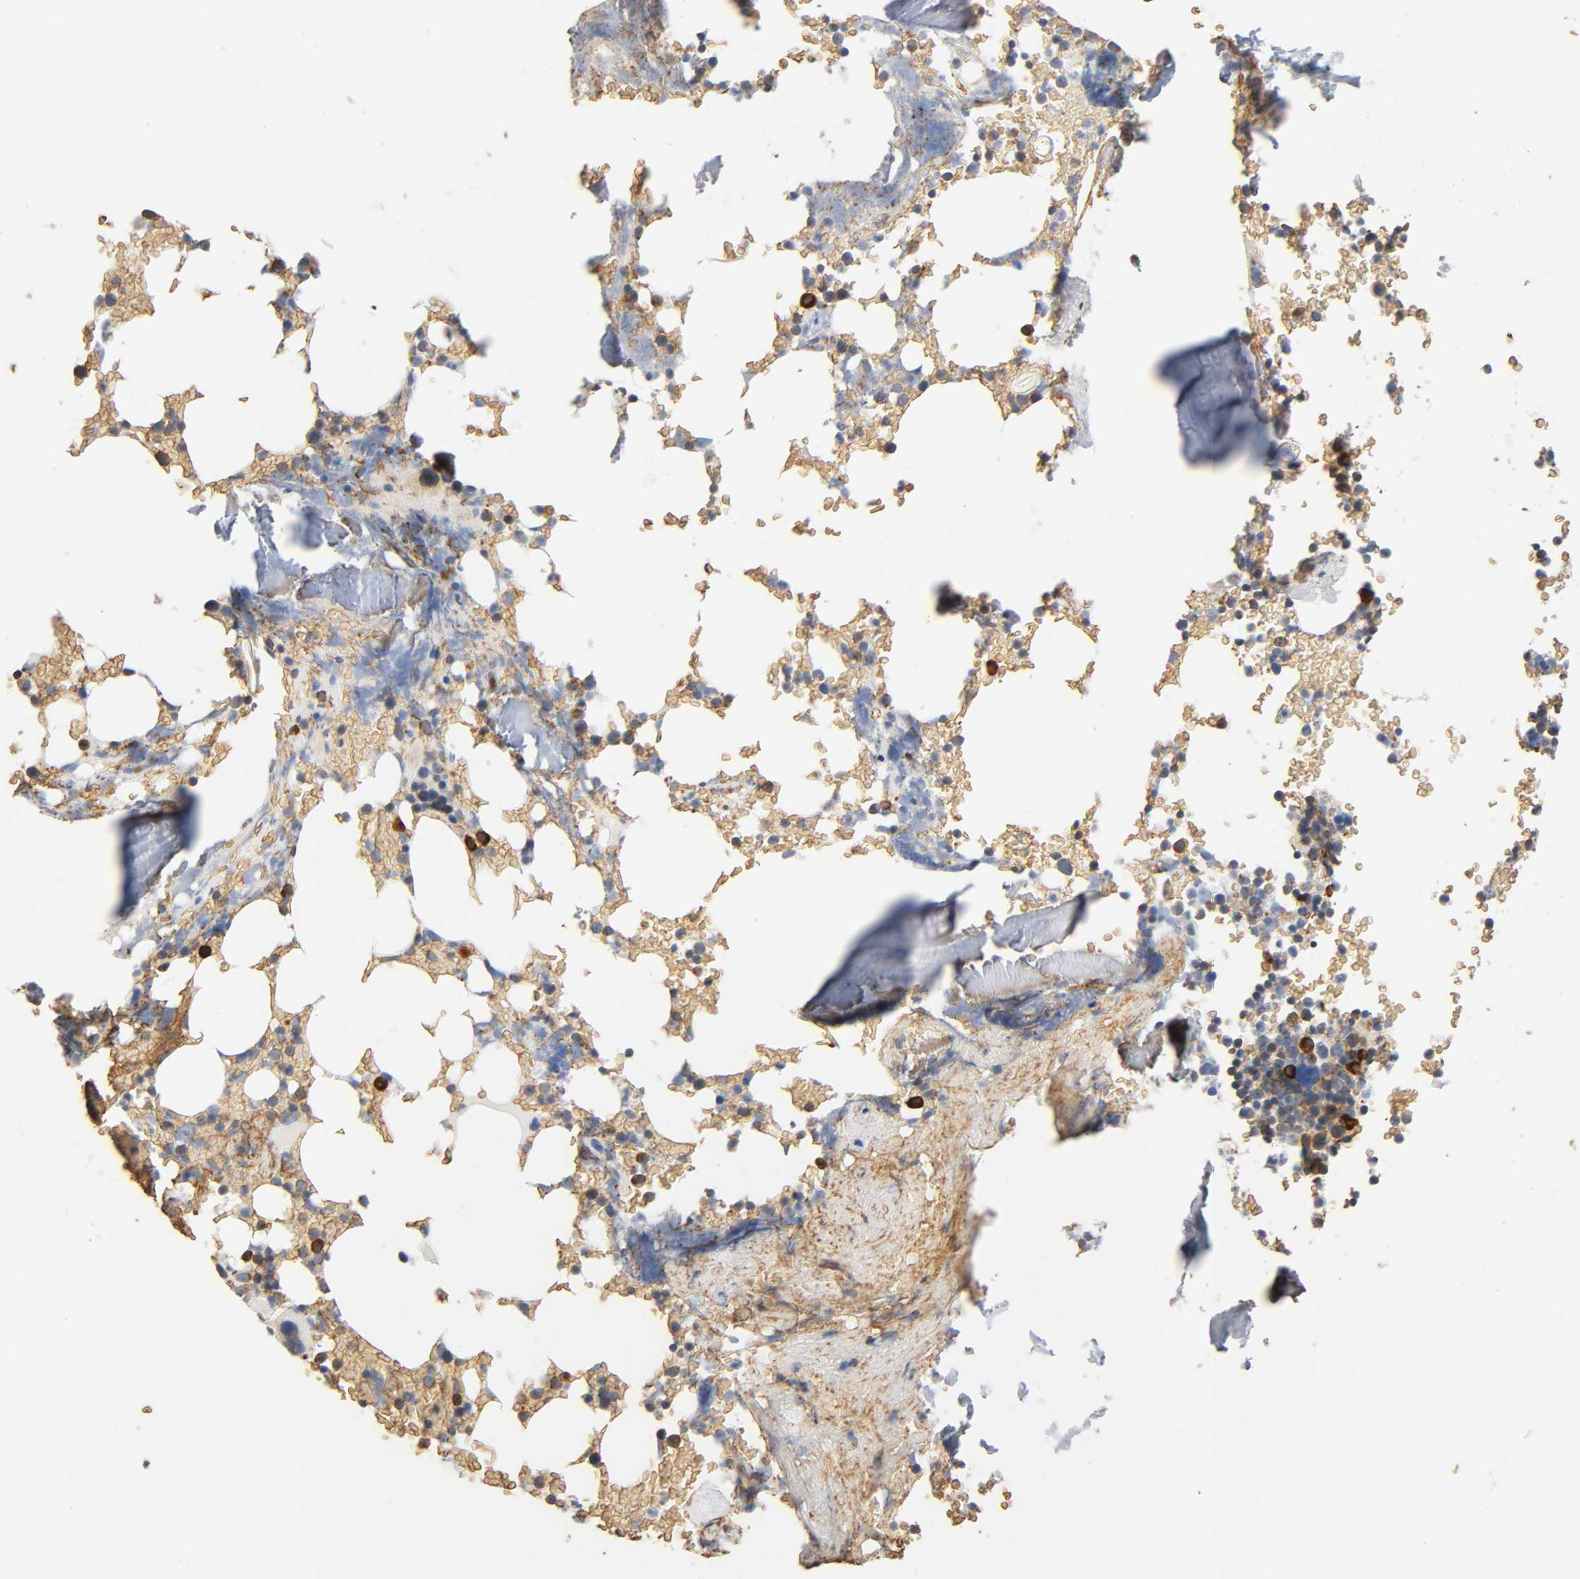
{"staining": {"intensity": "strong", "quantity": "25%-75%", "location": "cytoplasmic/membranous"}, "tissue": "bone marrow", "cell_type": "Hematopoietic cells", "image_type": "normal", "snomed": [{"axis": "morphology", "description": "Normal tissue, NOS"}, {"axis": "topography", "description": "Bone marrow"}], "caption": "Hematopoietic cells display high levels of strong cytoplasmic/membranous staining in approximately 25%-75% of cells in unremarkable human bone marrow.", "gene": "UCKL1", "patient": {"sex": "female", "age": 66}}